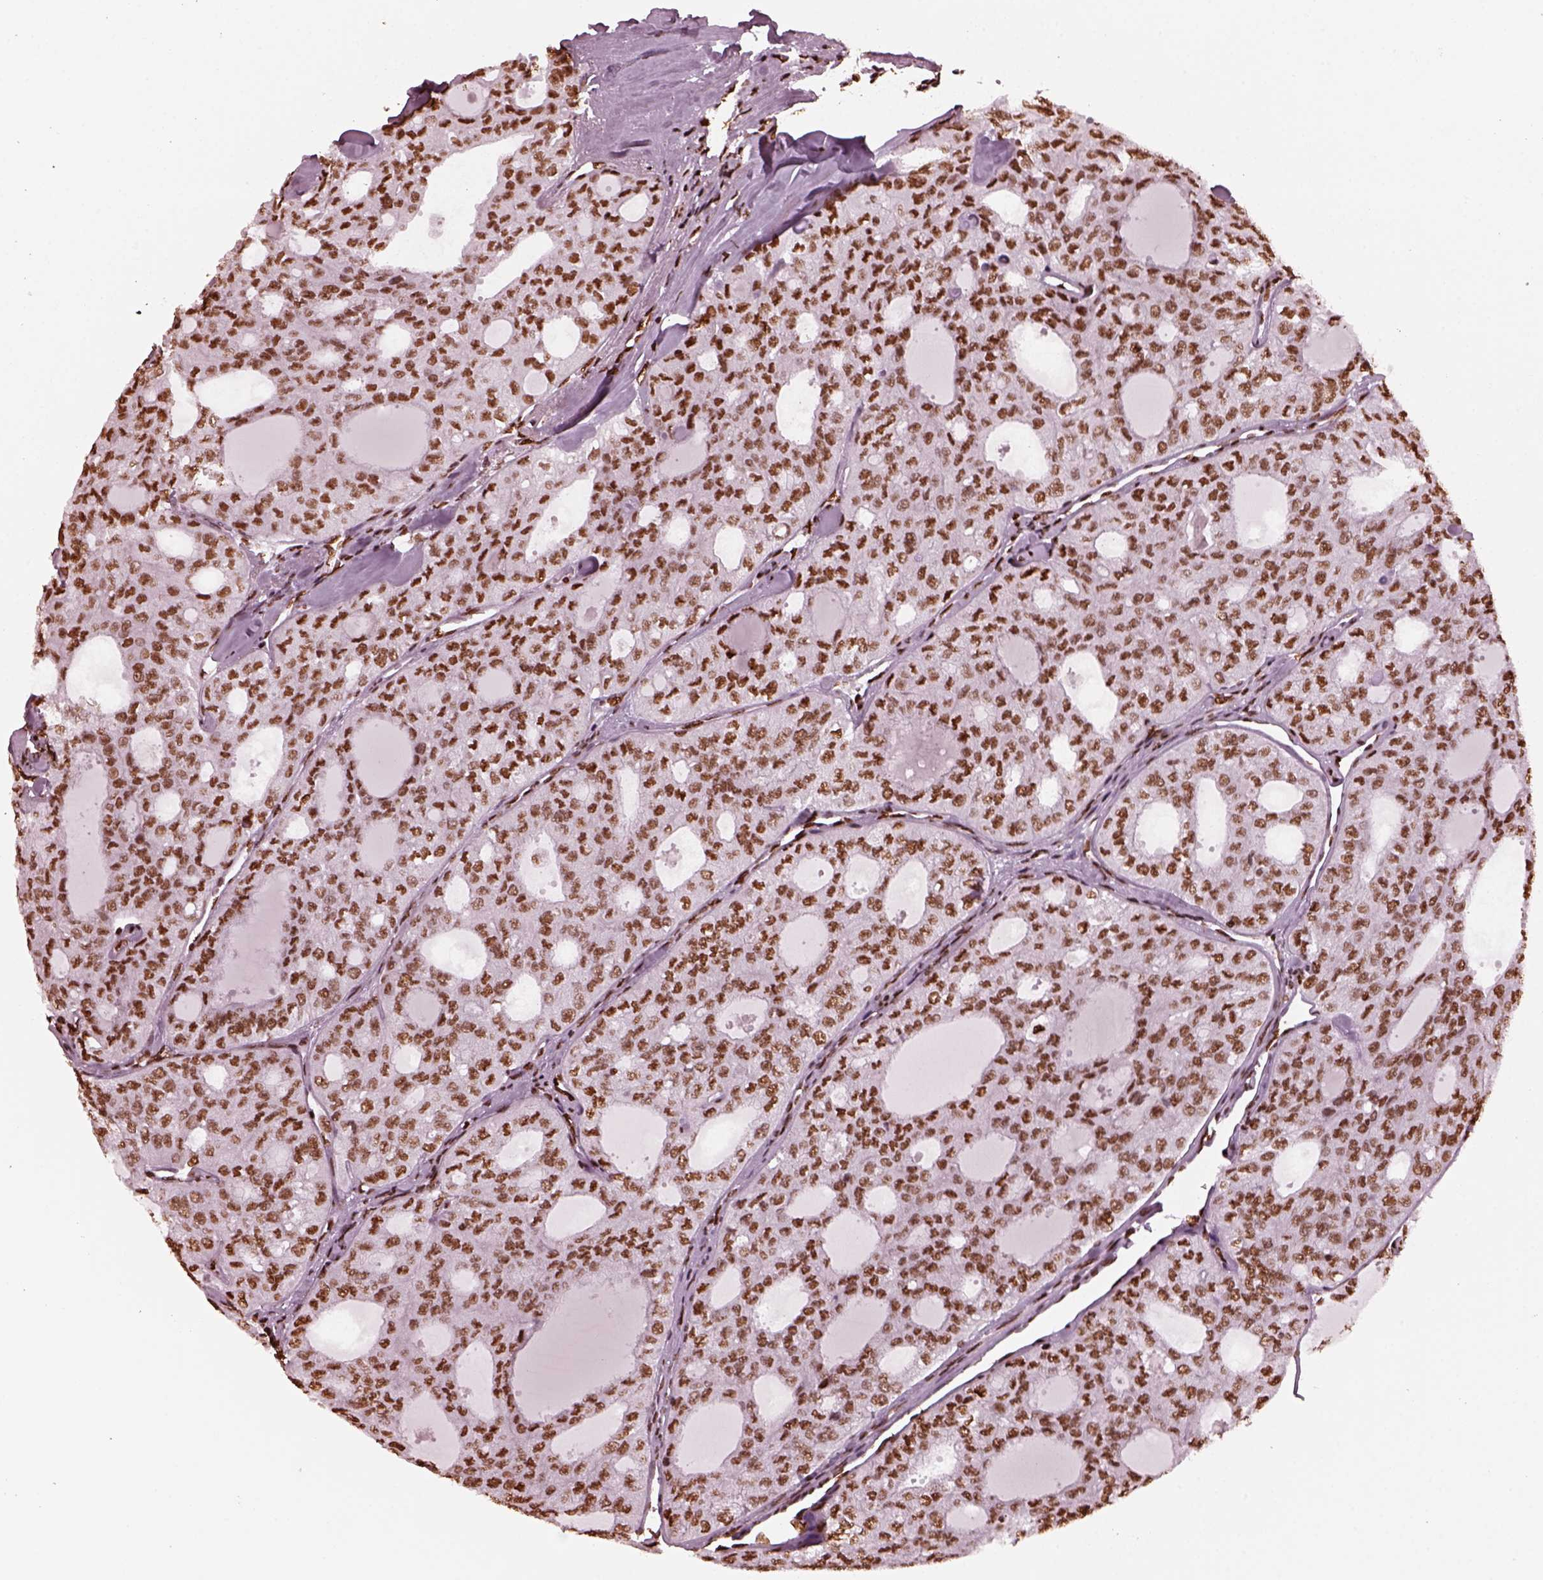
{"staining": {"intensity": "strong", "quantity": ">75%", "location": "nuclear"}, "tissue": "thyroid cancer", "cell_type": "Tumor cells", "image_type": "cancer", "snomed": [{"axis": "morphology", "description": "Follicular adenoma carcinoma, NOS"}, {"axis": "topography", "description": "Thyroid gland"}], "caption": "About >75% of tumor cells in human thyroid follicular adenoma carcinoma reveal strong nuclear protein expression as visualized by brown immunohistochemical staining.", "gene": "CBFA2T3", "patient": {"sex": "male", "age": 75}}